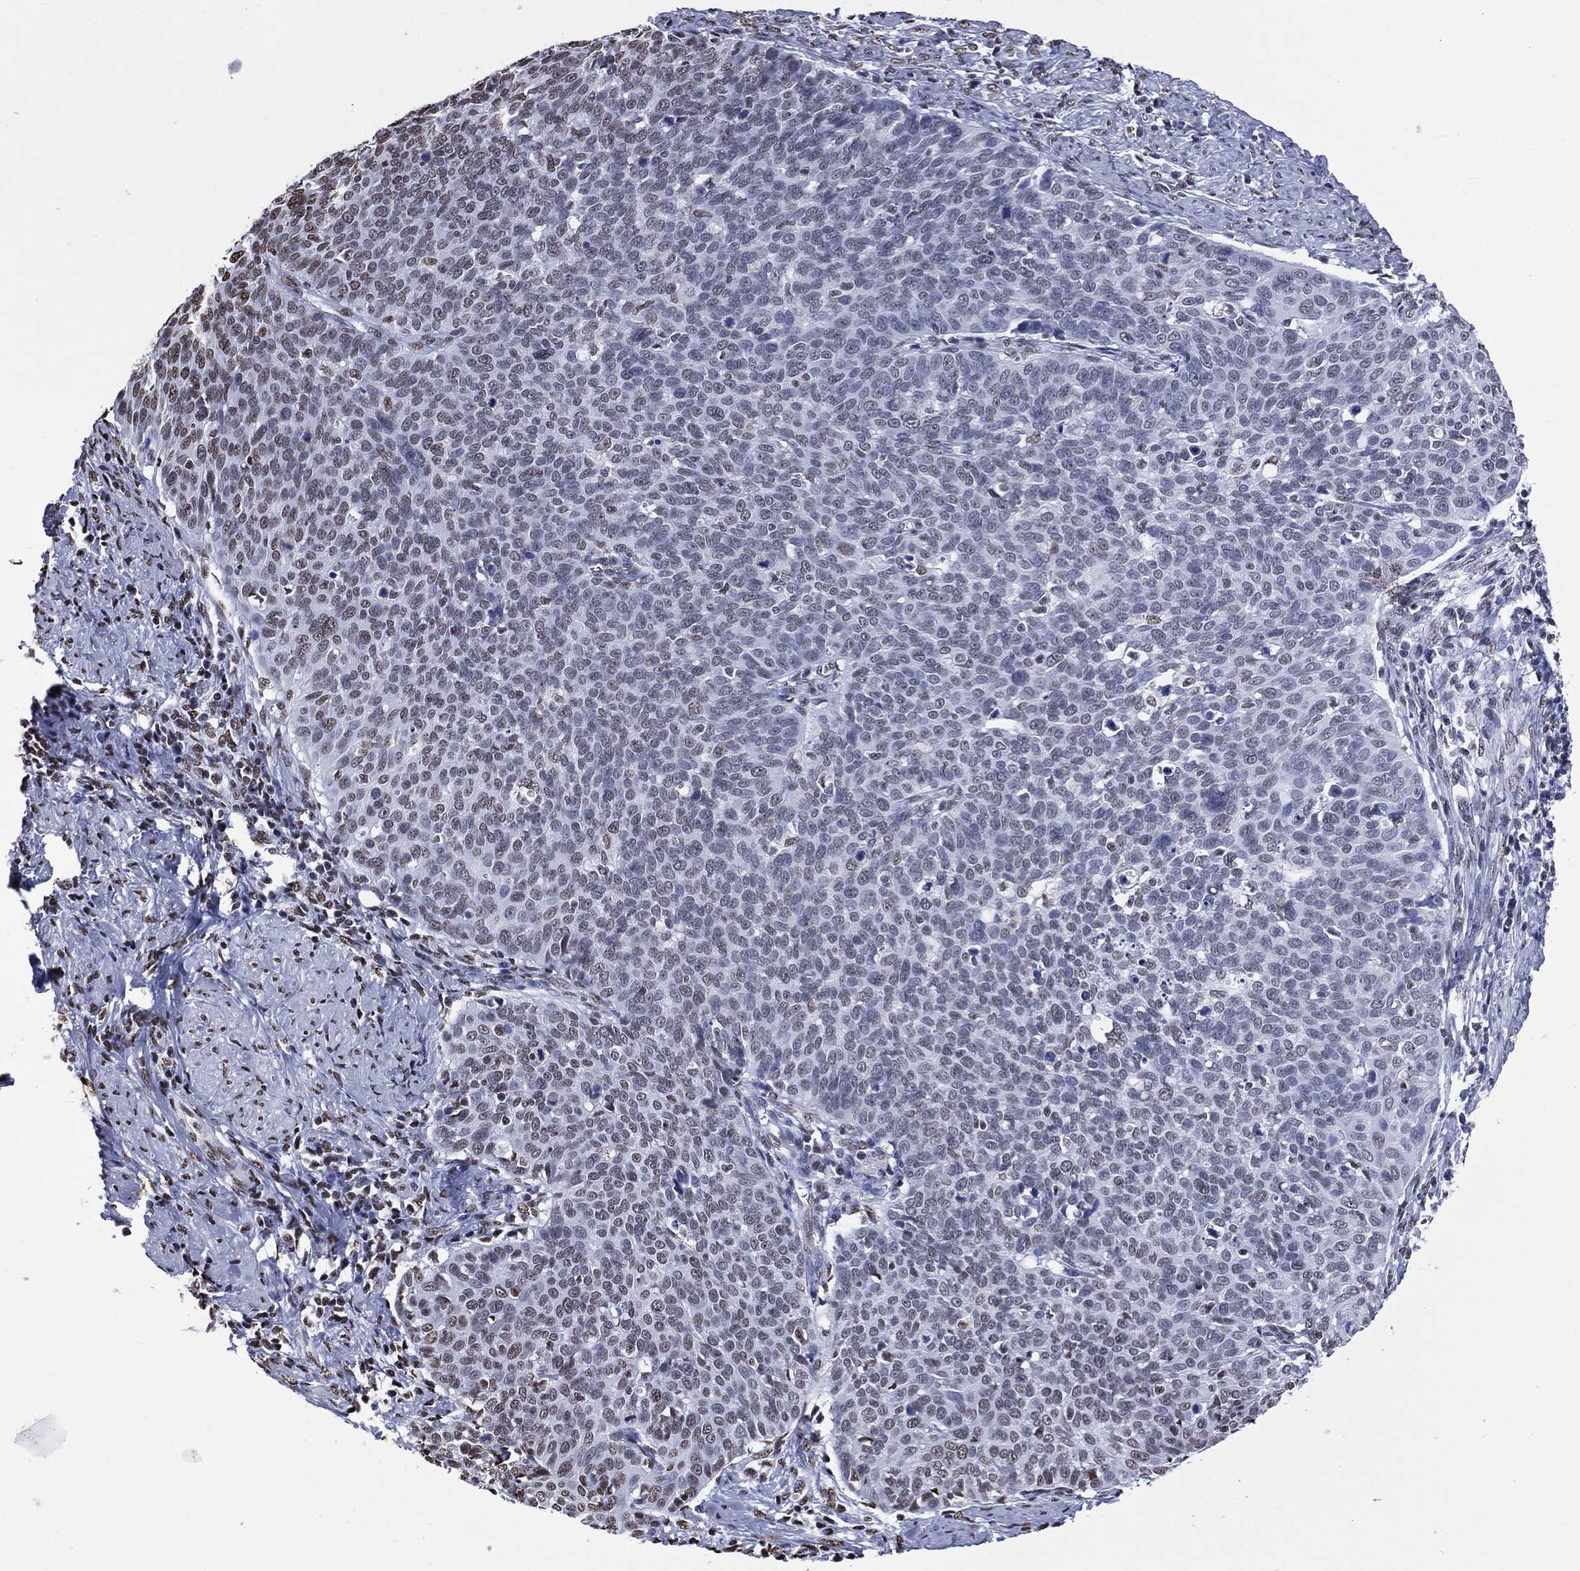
{"staining": {"intensity": "weak", "quantity": "<25%", "location": "nuclear"}, "tissue": "cervical cancer", "cell_type": "Tumor cells", "image_type": "cancer", "snomed": [{"axis": "morphology", "description": "Normal tissue, NOS"}, {"axis": "morphology", "description": "Squamous cell carcinoma, NOS"}, {"axis": "topography", "description": "Cervix"}], "caption": "Tumor cells are negative for brown protein staining in cervical squamous cell carcinoma.", "gene": "RETREG2", "patient": {"sex": "female", "age": 39}}